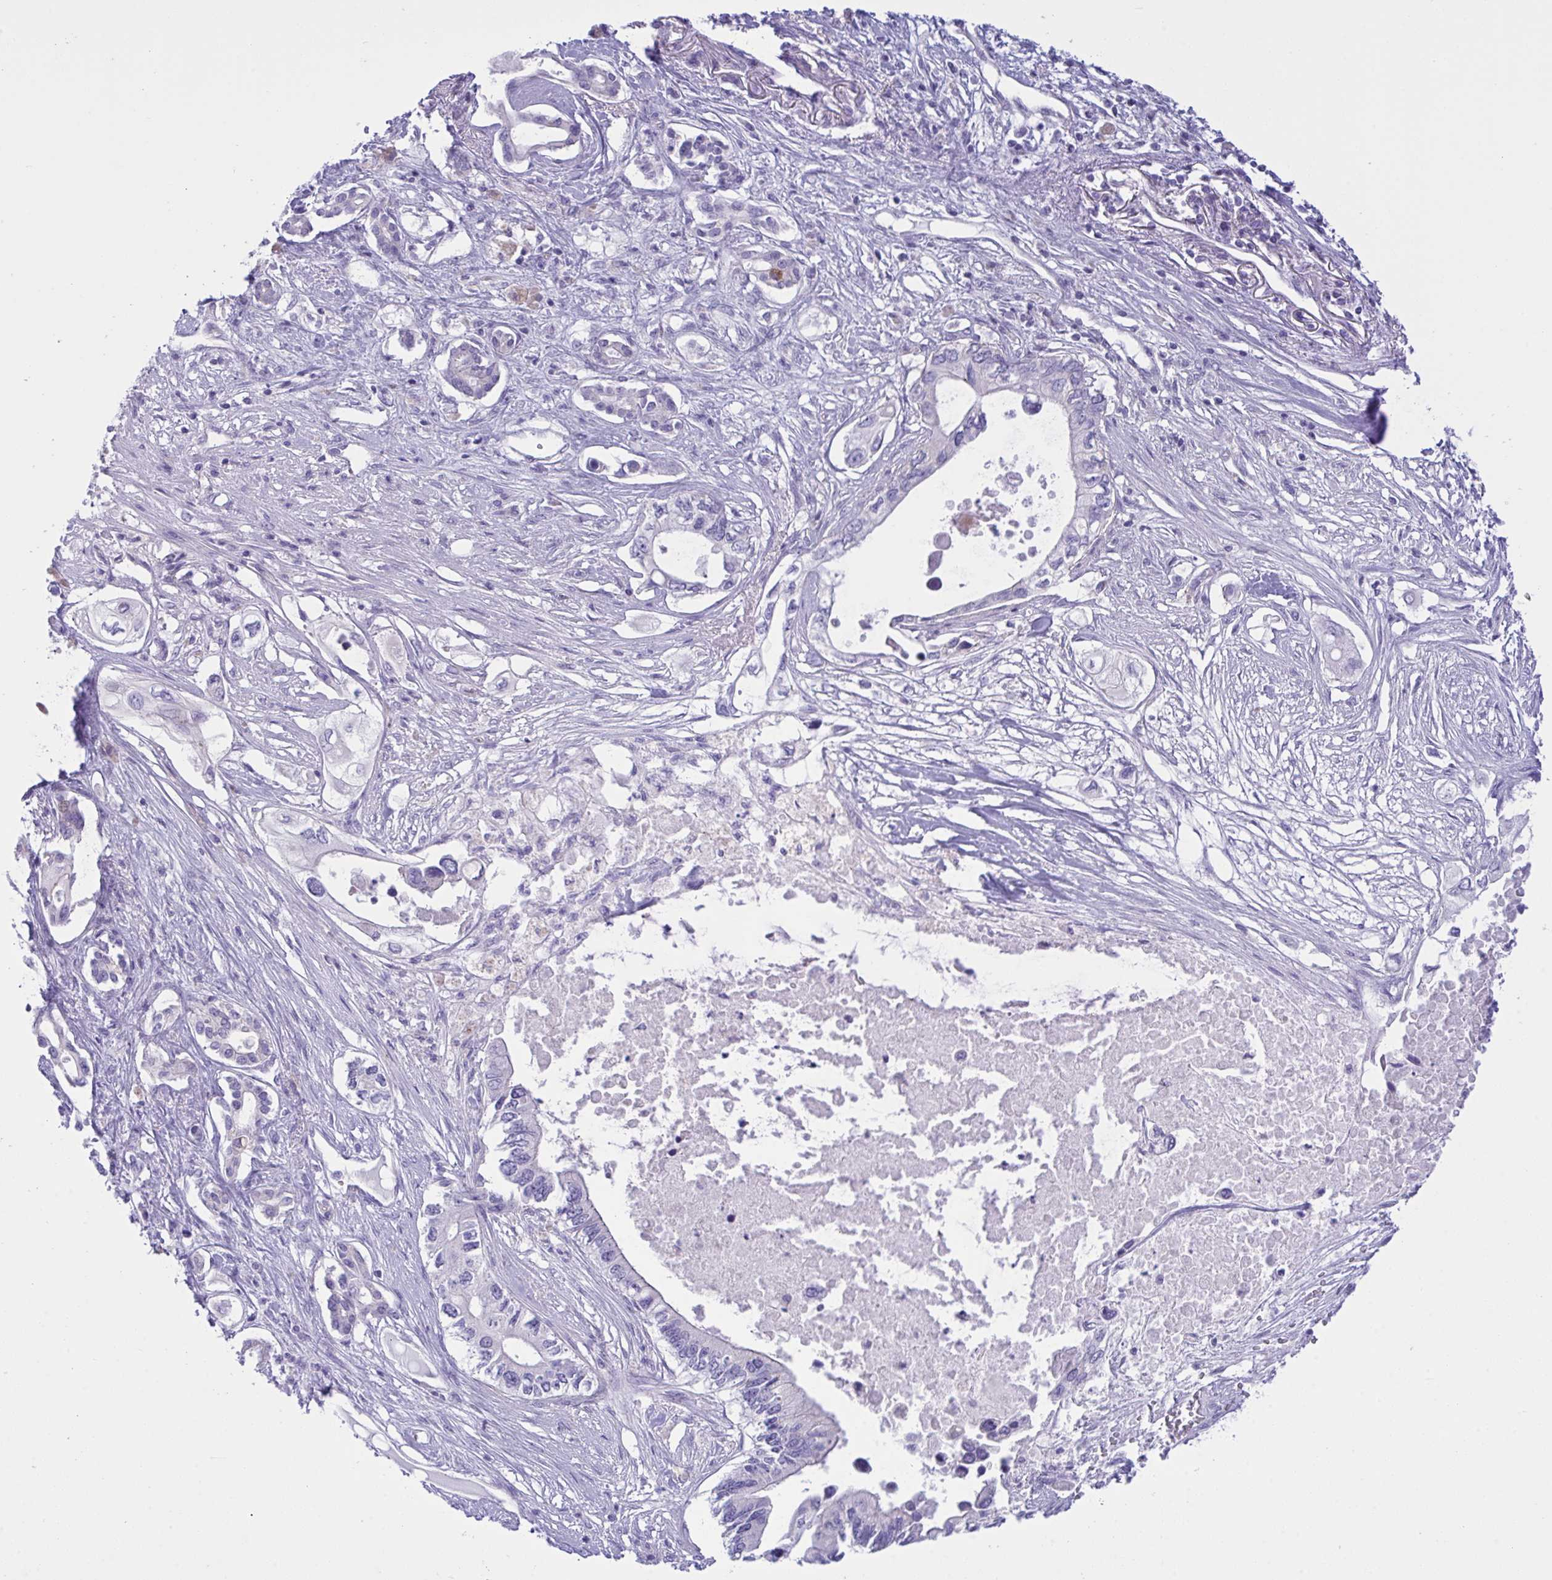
{"staining": {"intensity": "negative", "quantity": "none", "location": "none"}, "tissue": "pancreatic cancer", "cell_type": "Tumor cells", "image_type": "cancer", "snomed": [{"axis": "morphology", "description": "Adenocarcinoma, NOS"}, {"axis": "topography", "description": "Pancreas"}], "caption": "A histopathology image of human pancreatic cancer (adenocarcinoma) is negative for staining in tumor cells.", "gene": "WDR97", "patient": {"sex": "female", "age": 63}}